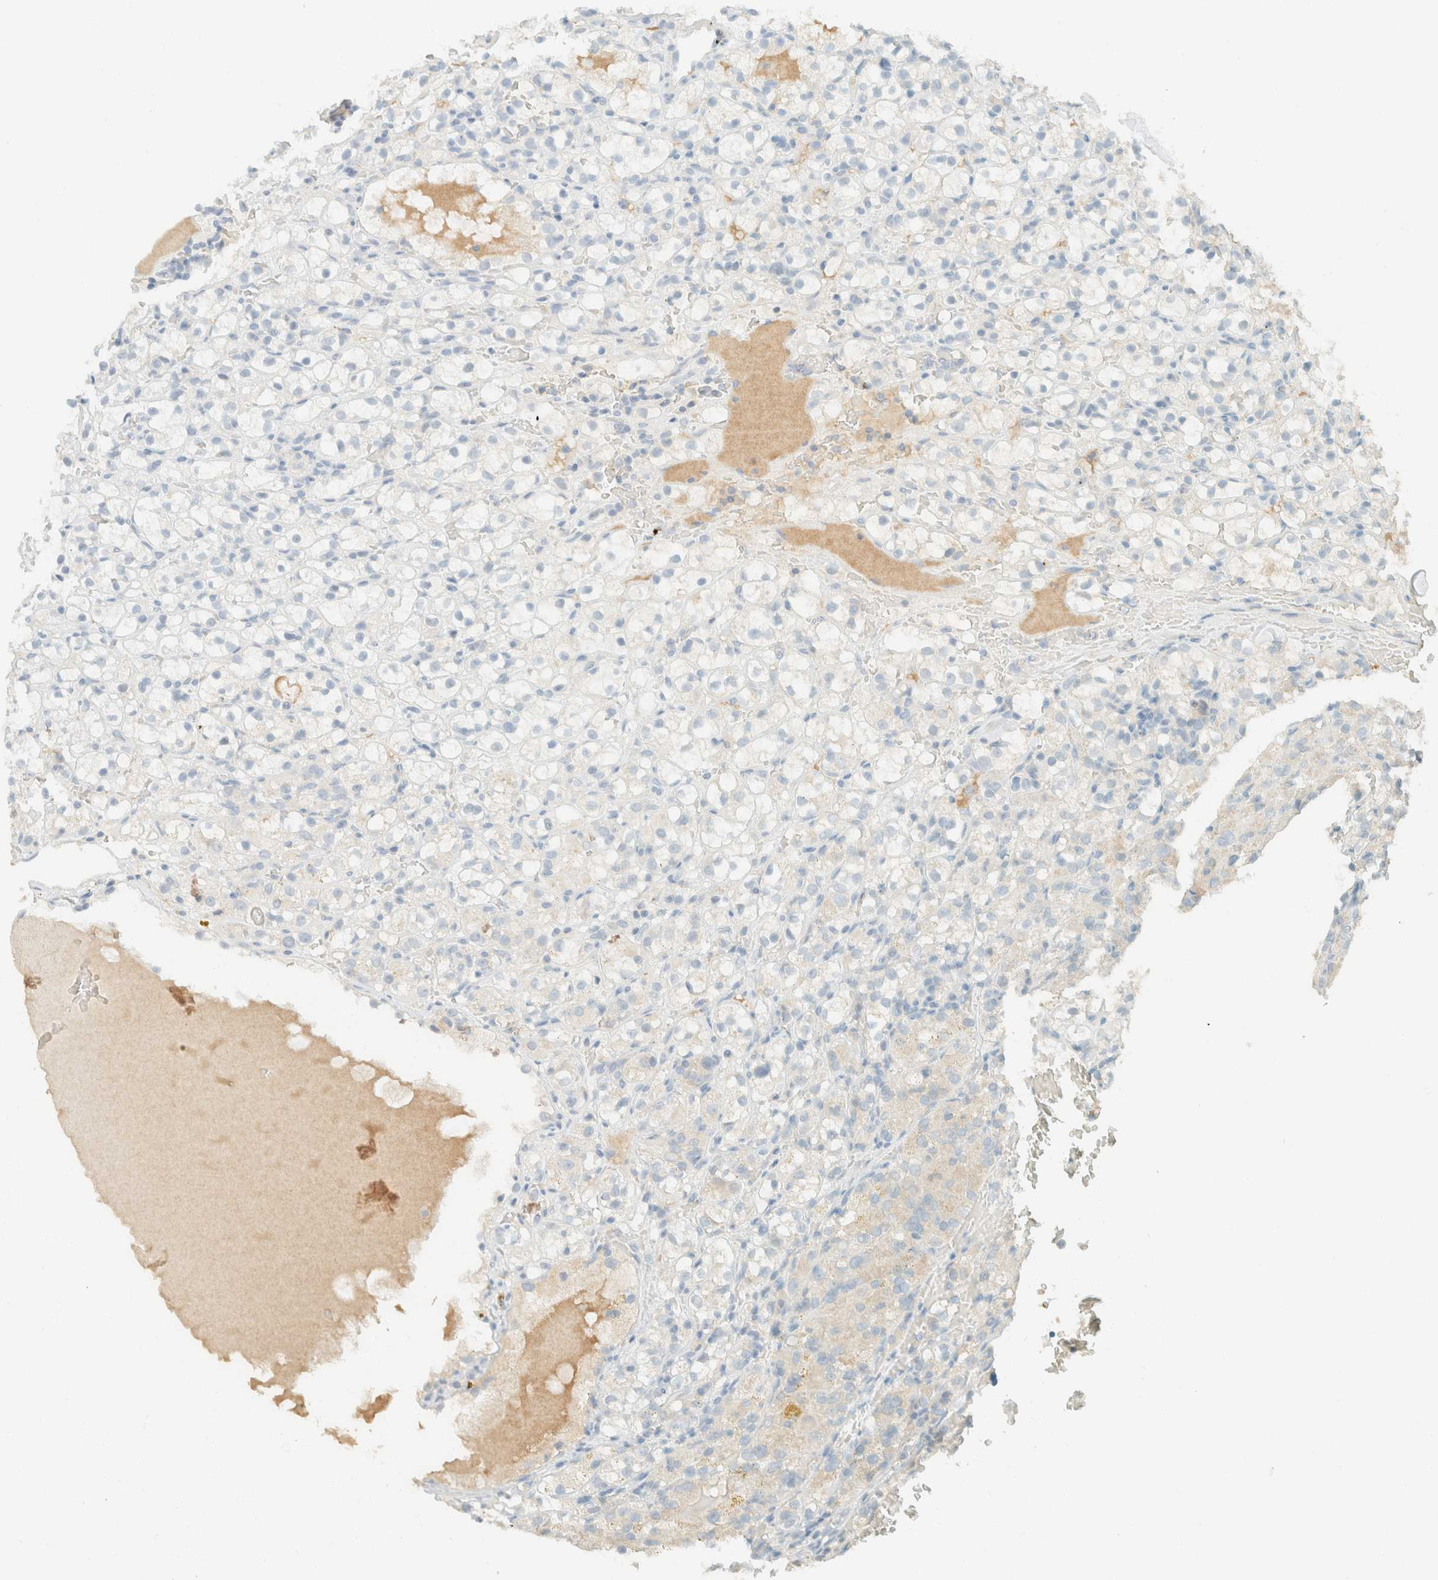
{"staining": {"intensity": "negative", "quantity": "none", "location": "none"}, "tissue": "renal cancer", "cell_type": "Tumor cells", "image_type": "cancer", "snomed": [{"axis": "morphology", "description": "Adenocarcinoma, NOS"}, {"axis": "topography", "description": "Kidney"}], "caption": "Tumor cells show no significant protein staining in renal adenocarcinoma. (DAB (3,3'-diaminobenzidine) immunohistochemistry with hematoxylin counter stain).", "gene": "GPA33", "patient": {"sex": "male", "age": 61}}